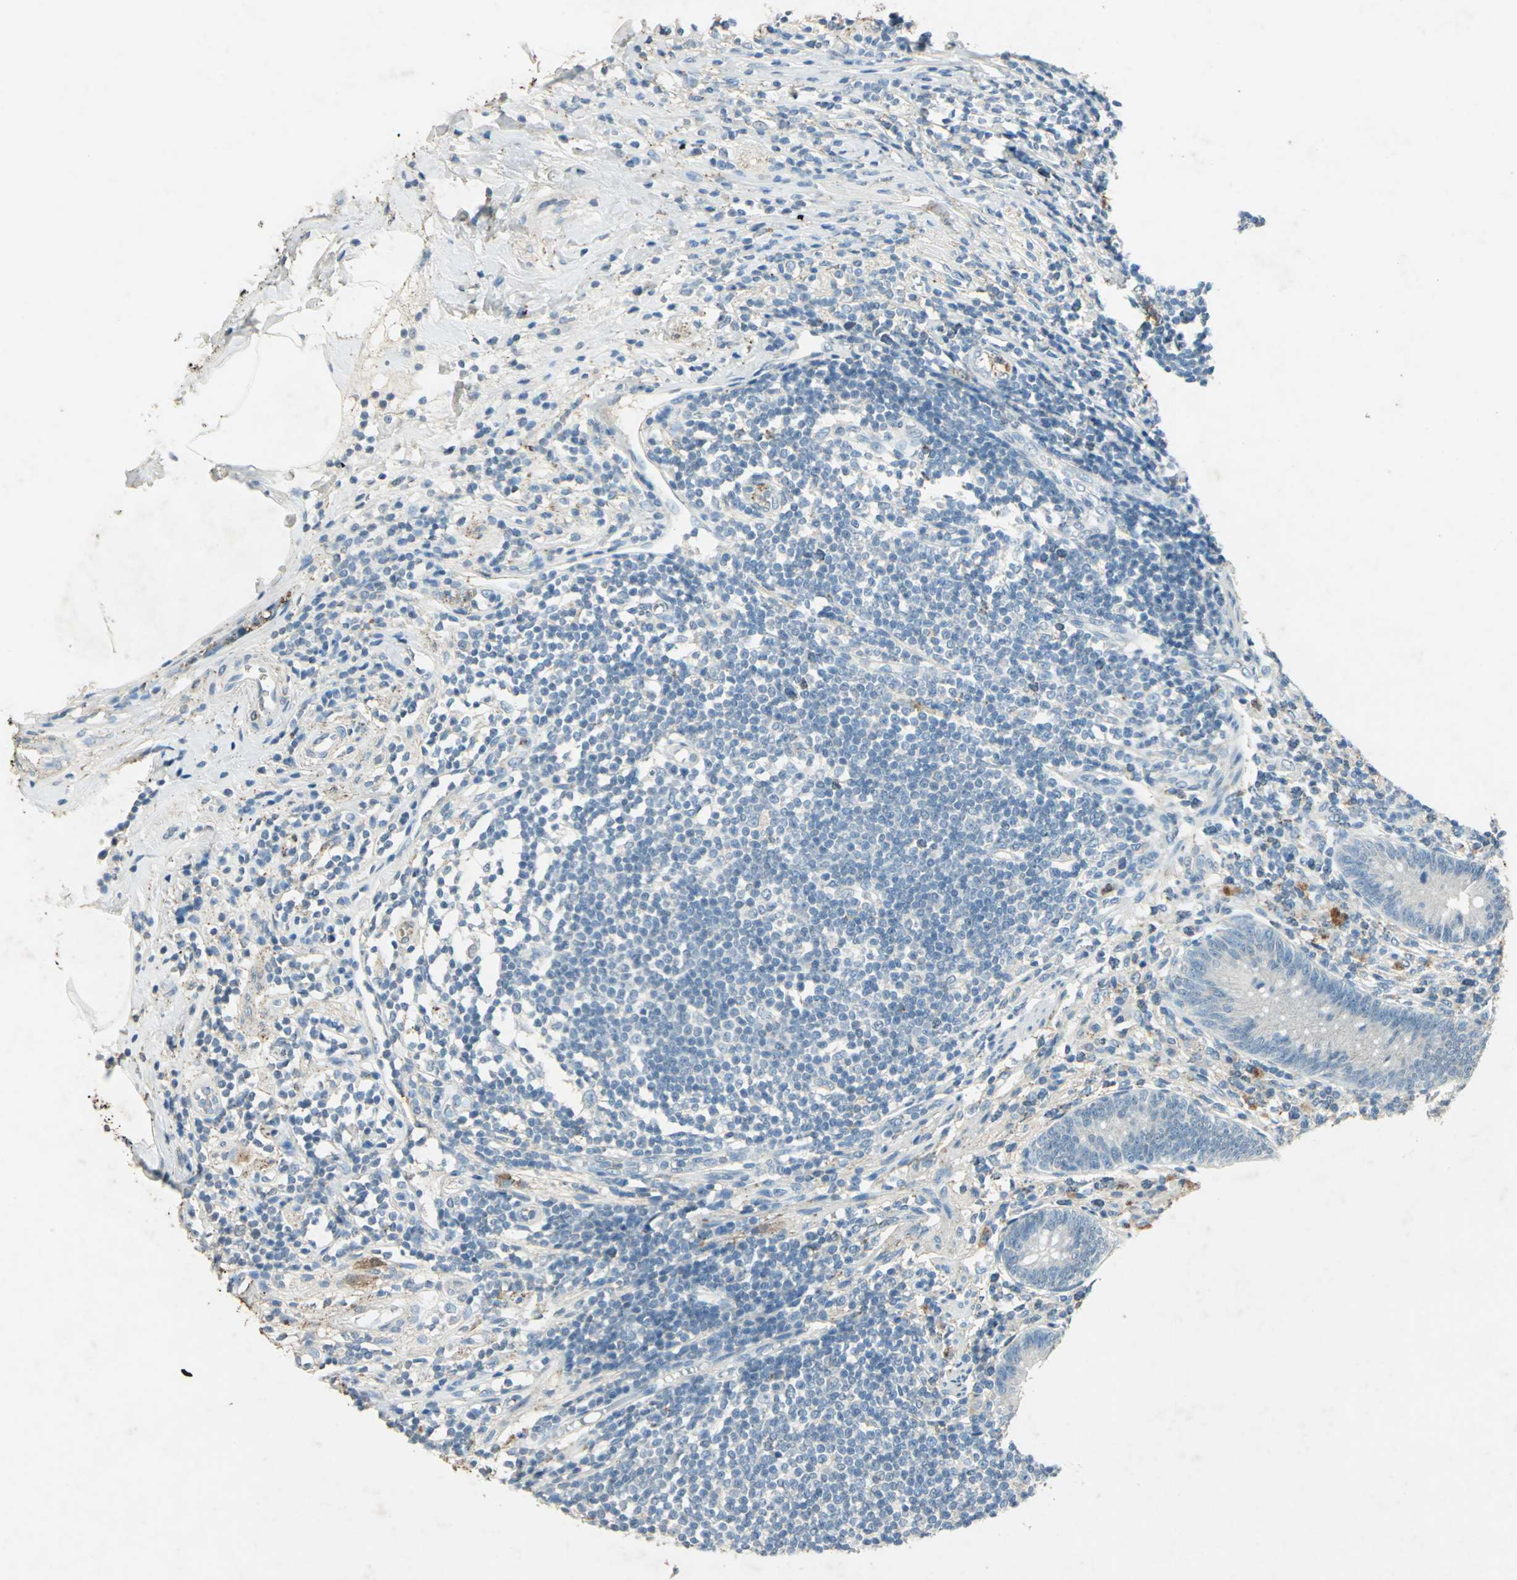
{"staining": {"intensity": "strong", "quantity": ">75%", "location": "cytoplasmic/membranous"}, "tissue": "appendix", "cell_type": "Glandular cells", "image_type": "normal", "snomed": [{"axis": "morphology", "description": "Normal tissue, NOS"}, {"axis": "morphology", "description": "Inflammation, NOS"}, {"axis": "topography", "description": "Appendix"}], "caption": "A micrograph of human appendix stained for a protein reveals strong cytoplasmic/membranous brown staining in glandular cells. Using DAB (3,3'-diaminobenzidine) (brown) and hematoxylin (blue) stains, captured at high magnification using brightfield microscopy.", "gene": "CAMK2B", "patient": {"sex": "male", "age": 46}}